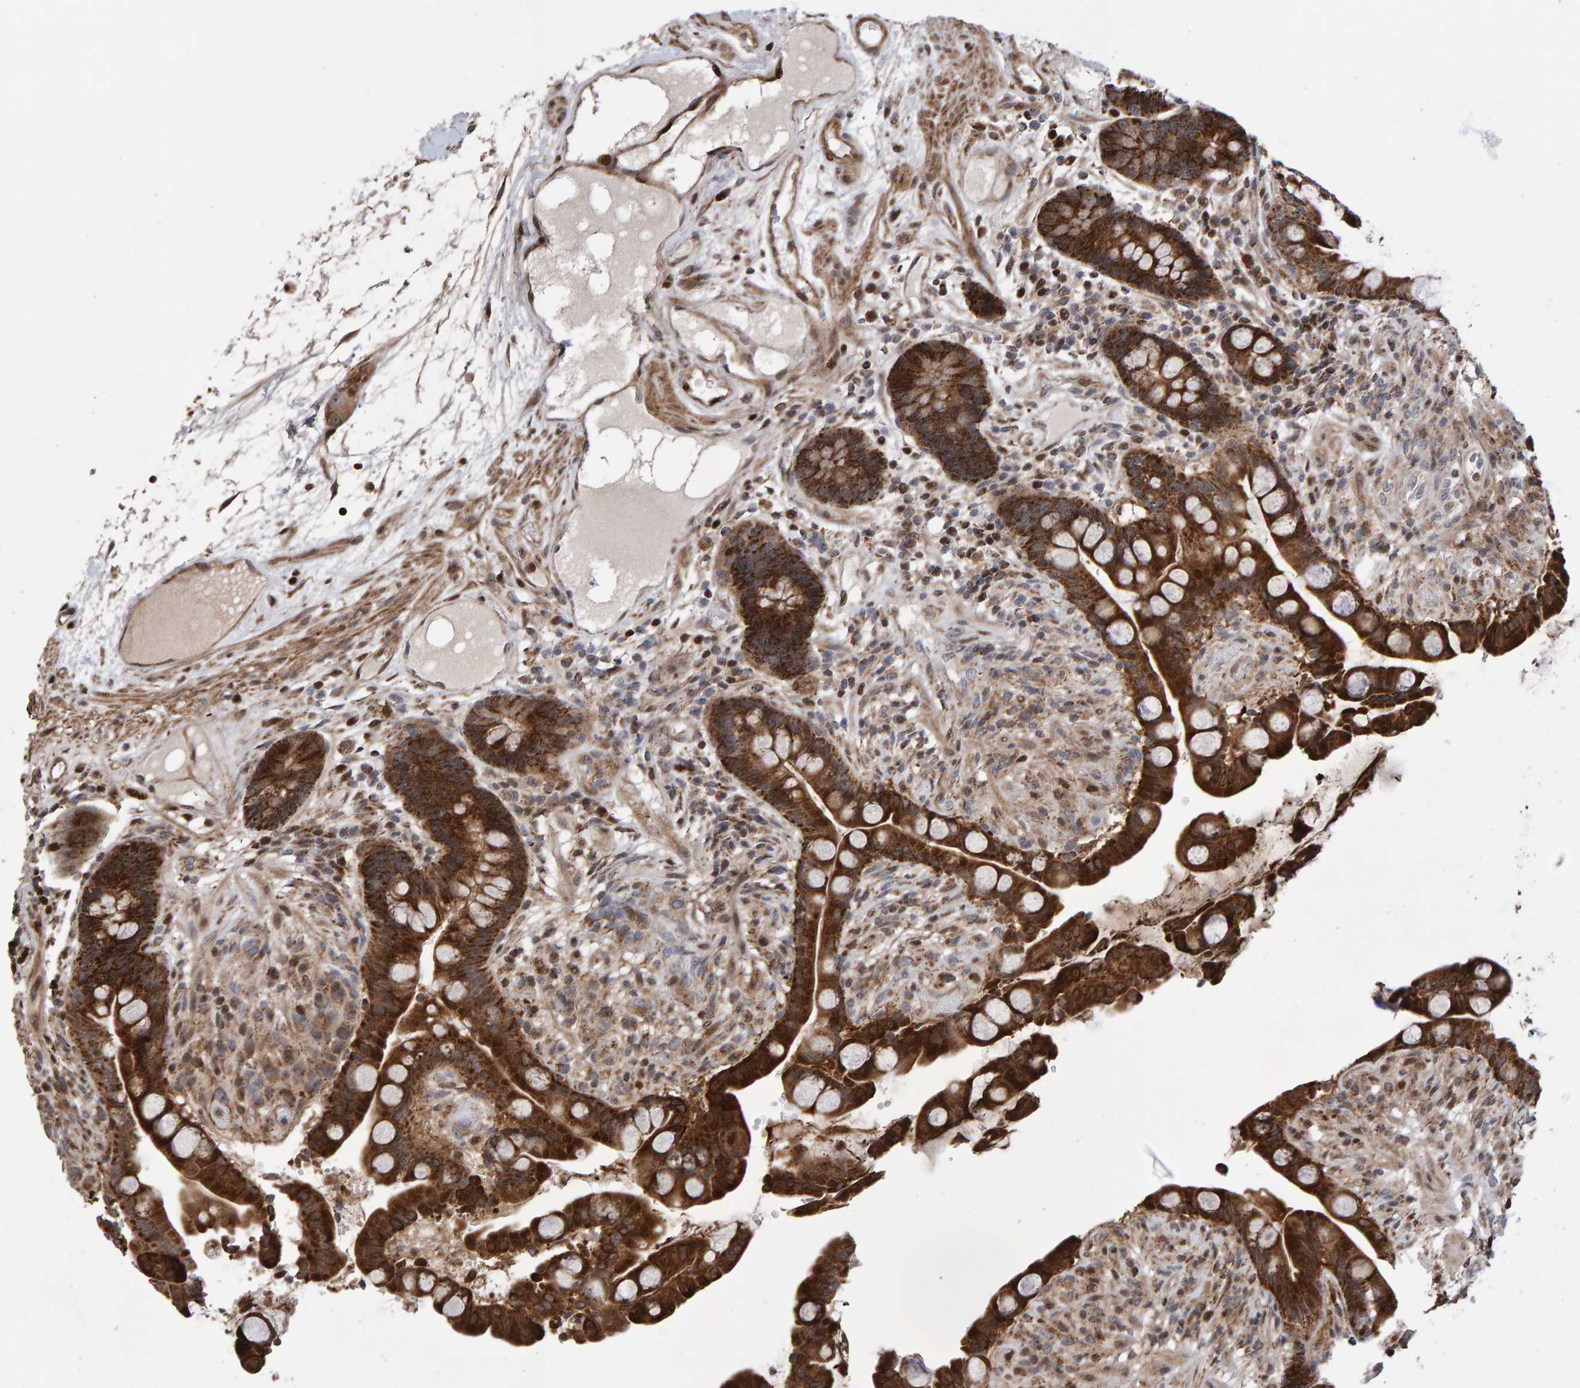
{"staining": {"intensity": "moderate", "quantity": ">75%", "location": "cytoplasmic/membranous"}, "tissue": "colon", "cell_type": "Endothelial cells", "image_type": "normal", "snomed": [{"axis": "morphology", "description": "Normal tissue, NOS"}, {"axis": "topography", "description": "Colon"}], "caption": "This is a photomicrograph of IHC staining of unremarkable colon, which shows moderate staining in the cytoplasmic/membranous of endothelial cells.", "gene": "PECR", "patient": {"sex": "male", "age": 73}}